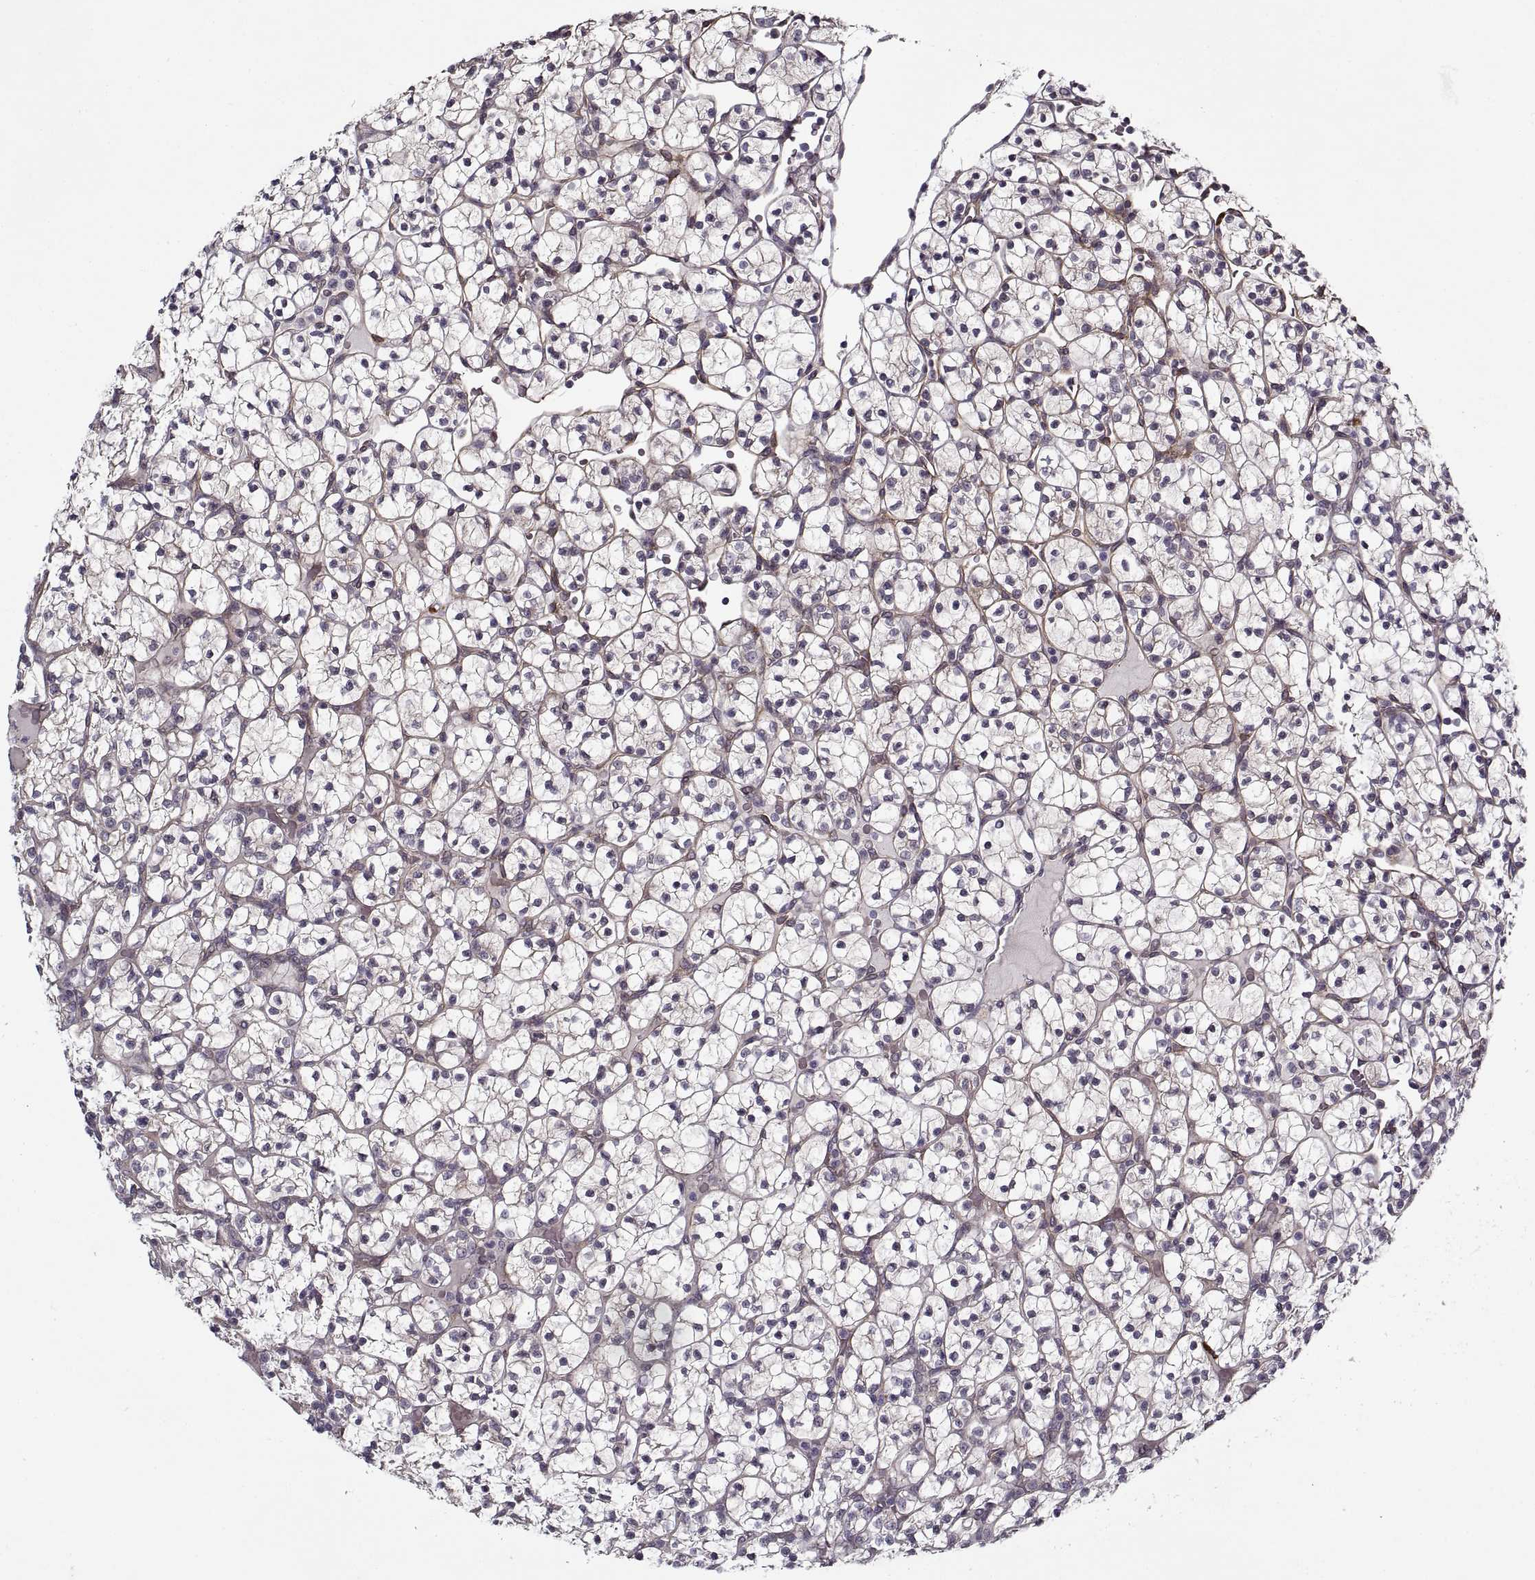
{"staining": {"intensity": "negative", "quantity": "none", "location": "none"}, "tissue": "renal cancer", "cell_type": "Tumor cells", "image_type": "cancer", "snomed": [{"axis": "morphology", "description": "Adenocarcinoma, NOS"}, {"axis": "topography", "description": "Kidney"}], "caption": "DAB (3,3'-diaminobenzidine) immunohistochemical staining of human renal cancer displays no significant expression in tumor cells.", "gene": "LAMB2", "patient": {"sex": "female", "age": 89}}